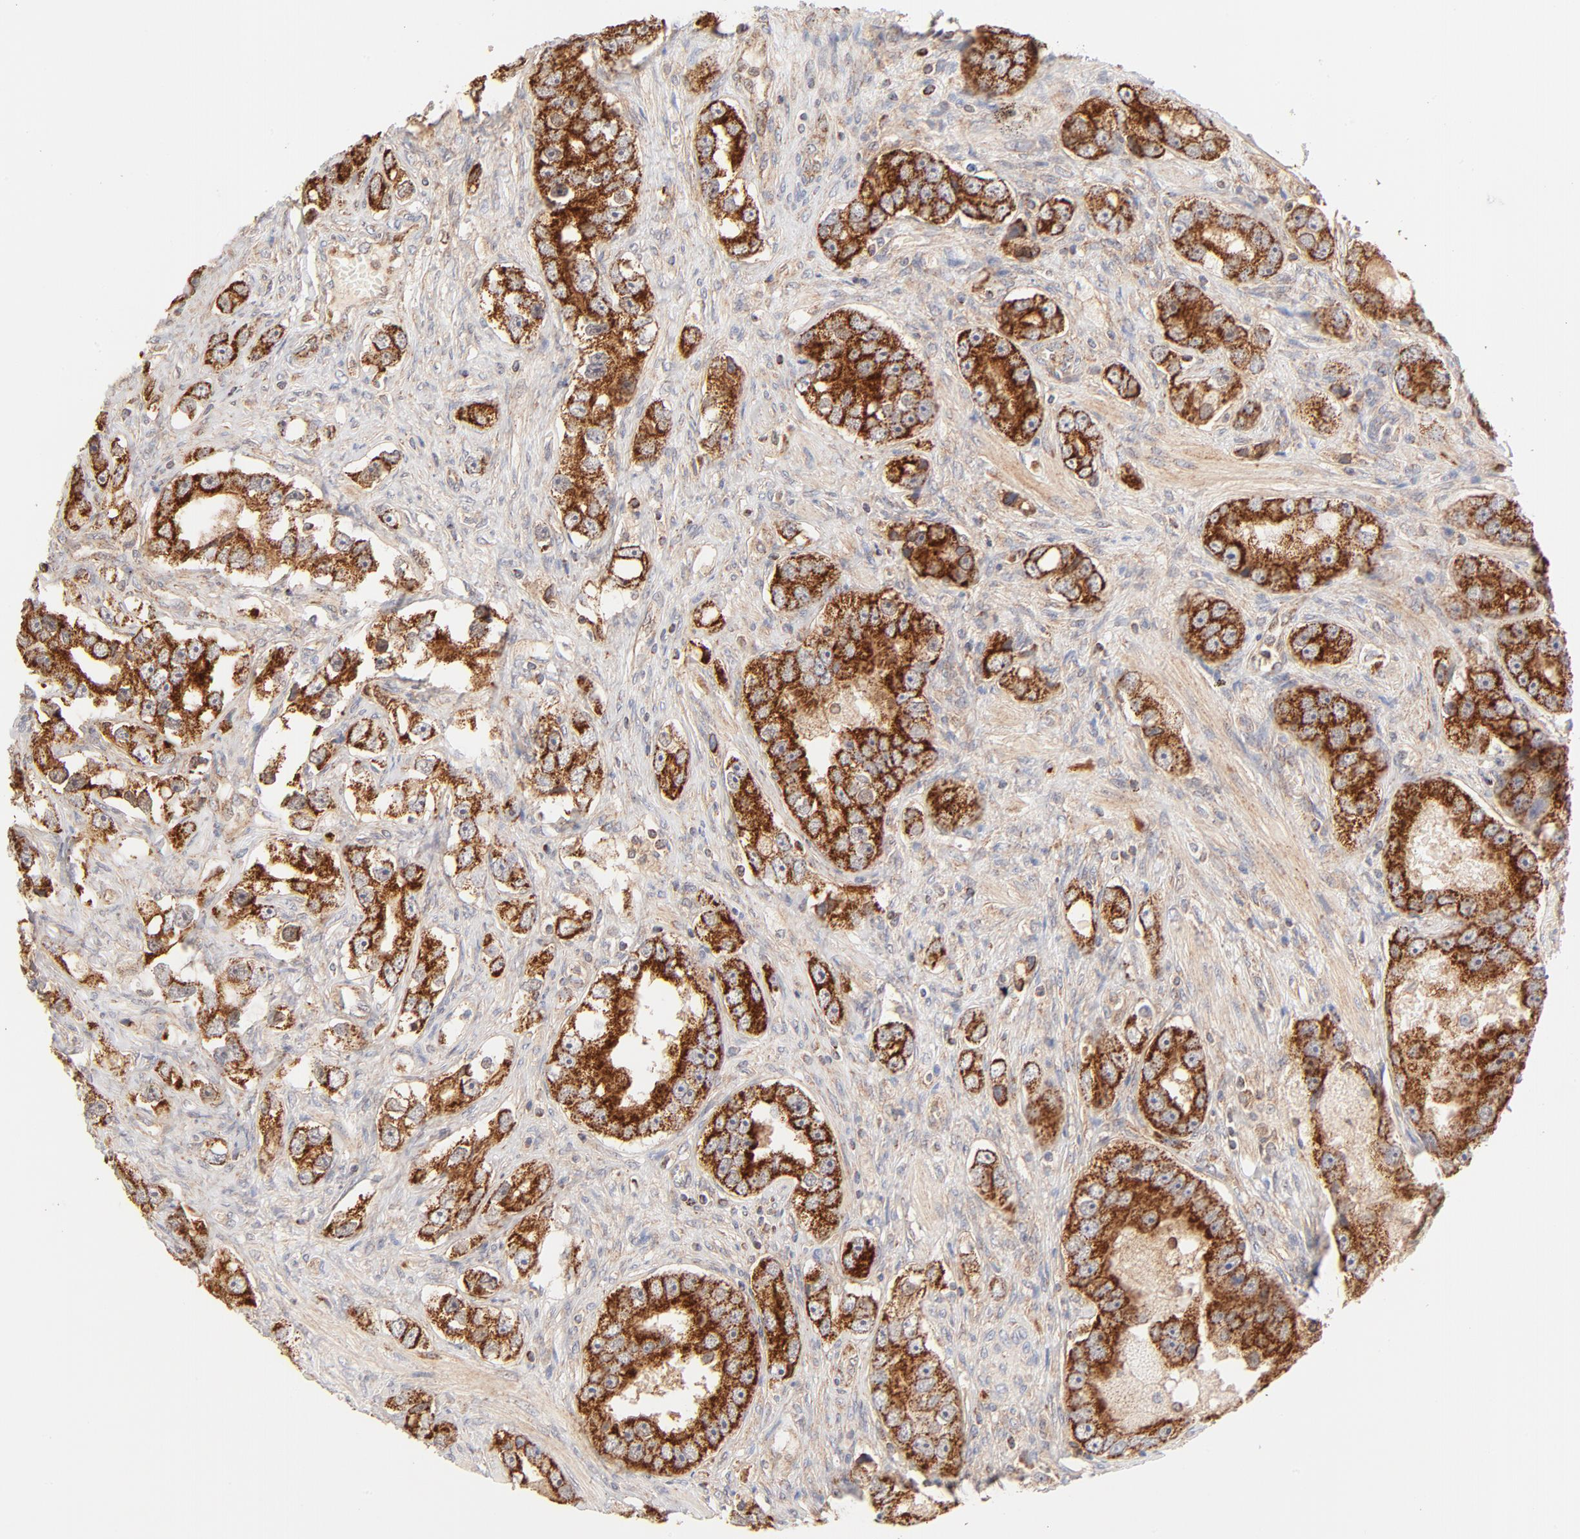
{"staining": {"intensity": "strong", "quantity": ">75%", "location": "cytoplasmic/membranous"}, "tissue": "prostate cancer", "cell_type": "Tumor cells", "image_type": "cancer", "snomed": [{"axis": "morphology", "description": "Adenocarcinoma, High grade"}, {"axis": "topography", "description": "Prostate"}], "caption": "IHC of prostate cancer (adenocarcinoma (high-grade)) shows high levels of strong cytoplasmic/membranous staining in about >75% of tumor cells.", "gene": "CSPG4", "patient": {"sex": "male", "age": 63}}